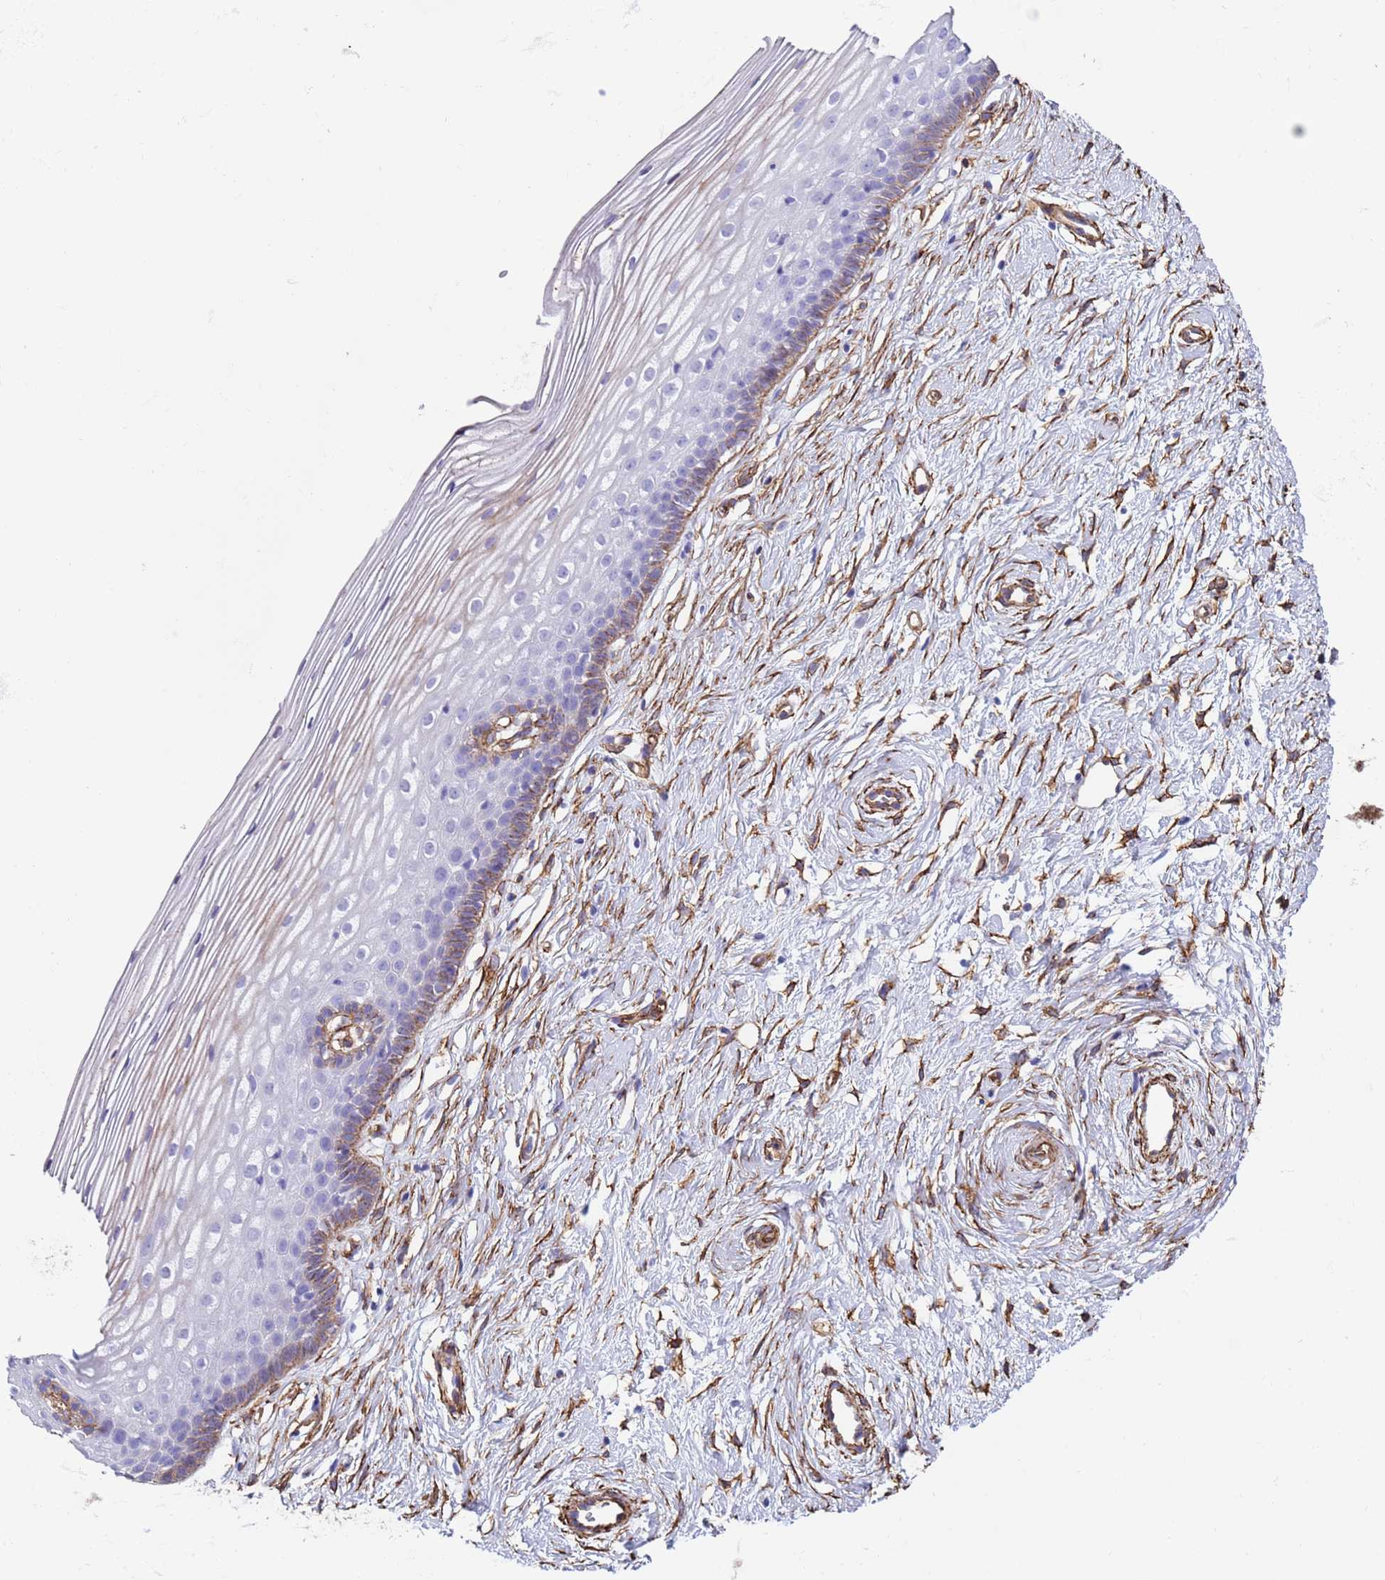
{"staining": {"intensity": "negative", "quantity": "none", "location": "none"}, "tissue": "cervix", "cell_type": "Glandular cells", "image_type": "normal", "snomed": [{"axis": "morphology", "description": "Normal tissue, NOS"}, {"axis": "topography", "description": "Cervix"}], "caption": "Cervix was stained to show a protein in brown. There is no significant positivity in glandular cells. (Brightfield microscopy of DAB (3,3'-diaminobenzidine) immunohistochemistry at high magnification).", "gene": "GASK1A", "patient": {"sex": "female", "age": 40}}